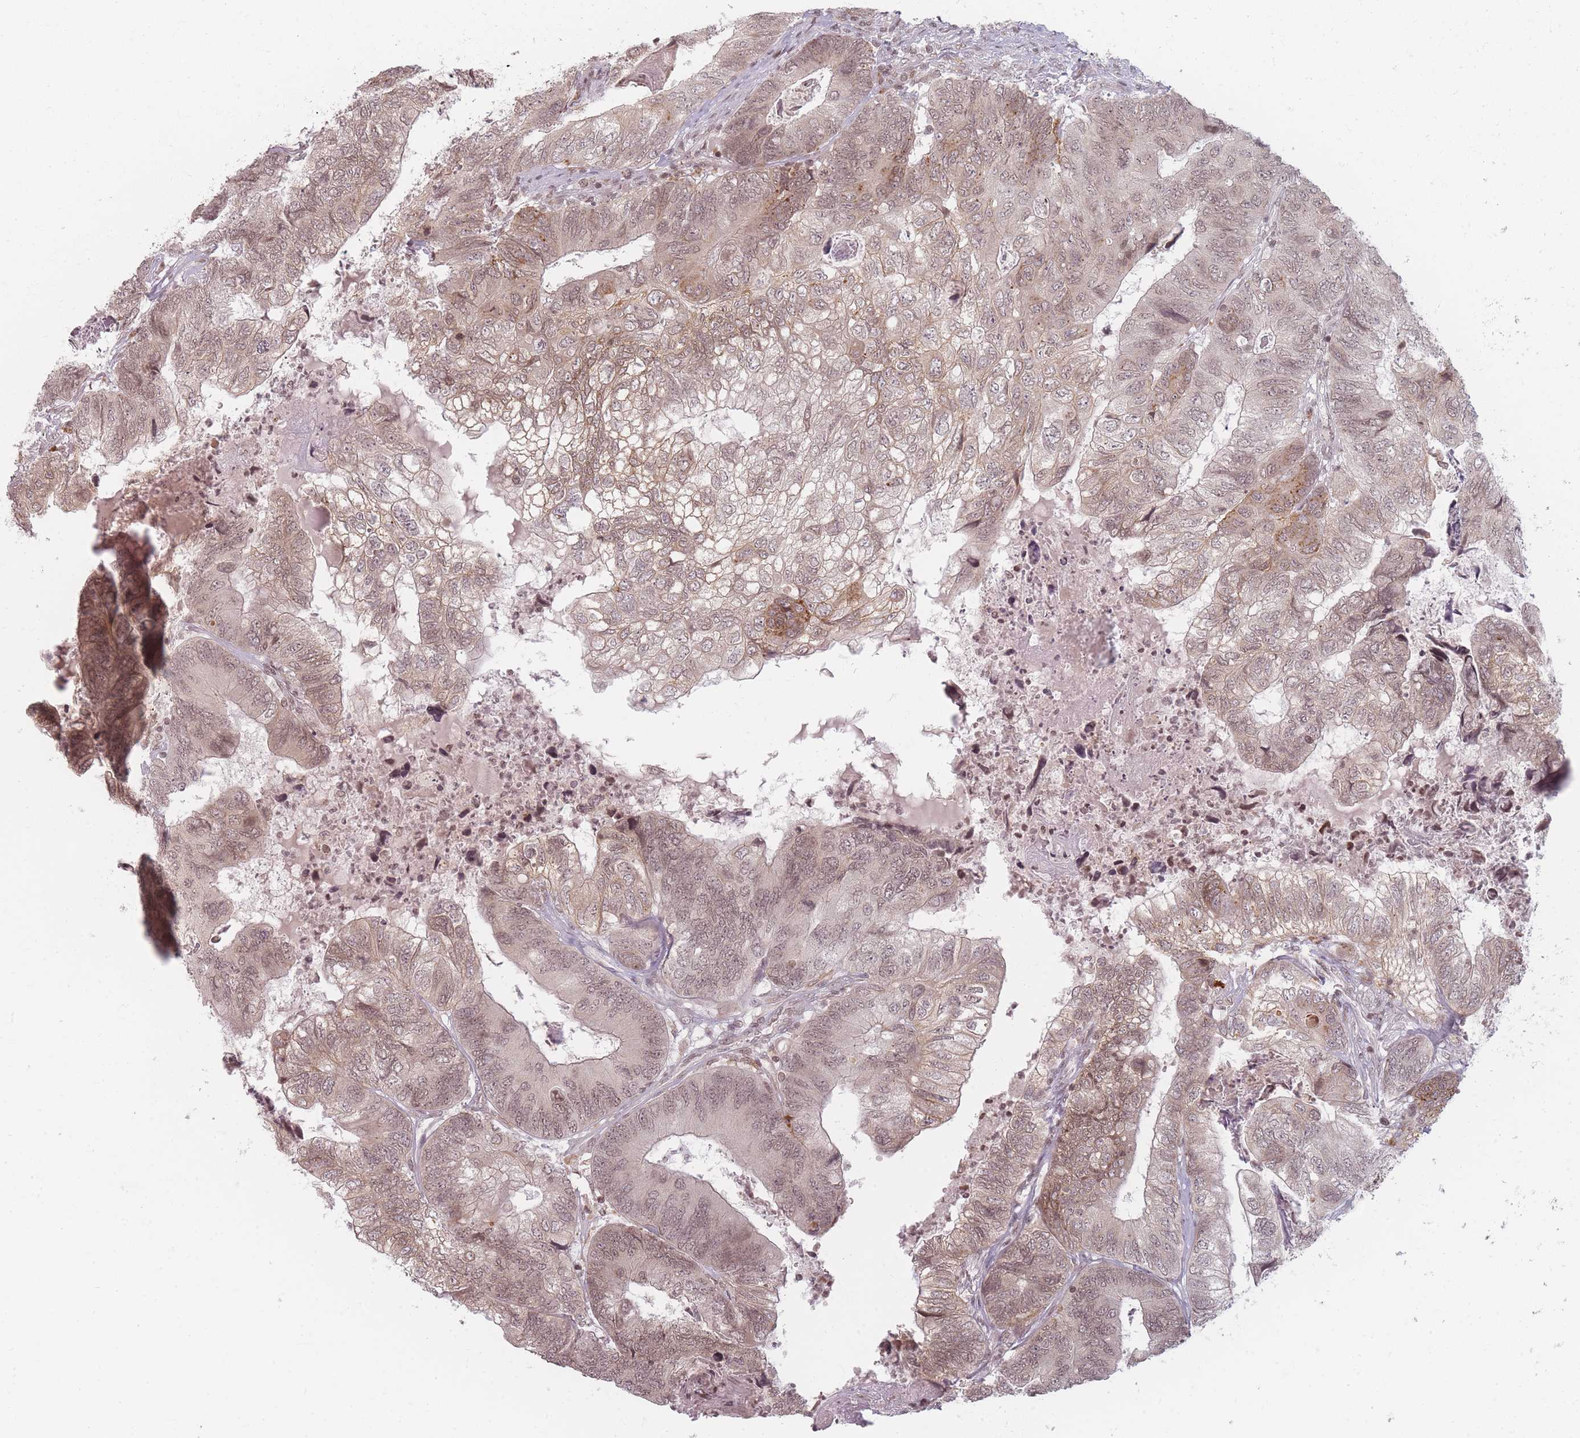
{"staining": {"intensity": "weak", "quantity": ">75%", "location": "nuclear"}, "tissue": "colorectal cancer", "cell_type": "Tumor cells", "image_type": "cancer", "snomed": [{"axis": "morphology", "description": "Adenocarcinoma, NOS"}, {"axis": "topography", "description": "Colon"}], "caption": "Human colorectal cancer stained with a brown dye demonstrates weak nuclear positive expression in approximately >75% of tumor cells.", "gene": "SPATA45", "patient": {"sex": "female", "age": 67}}